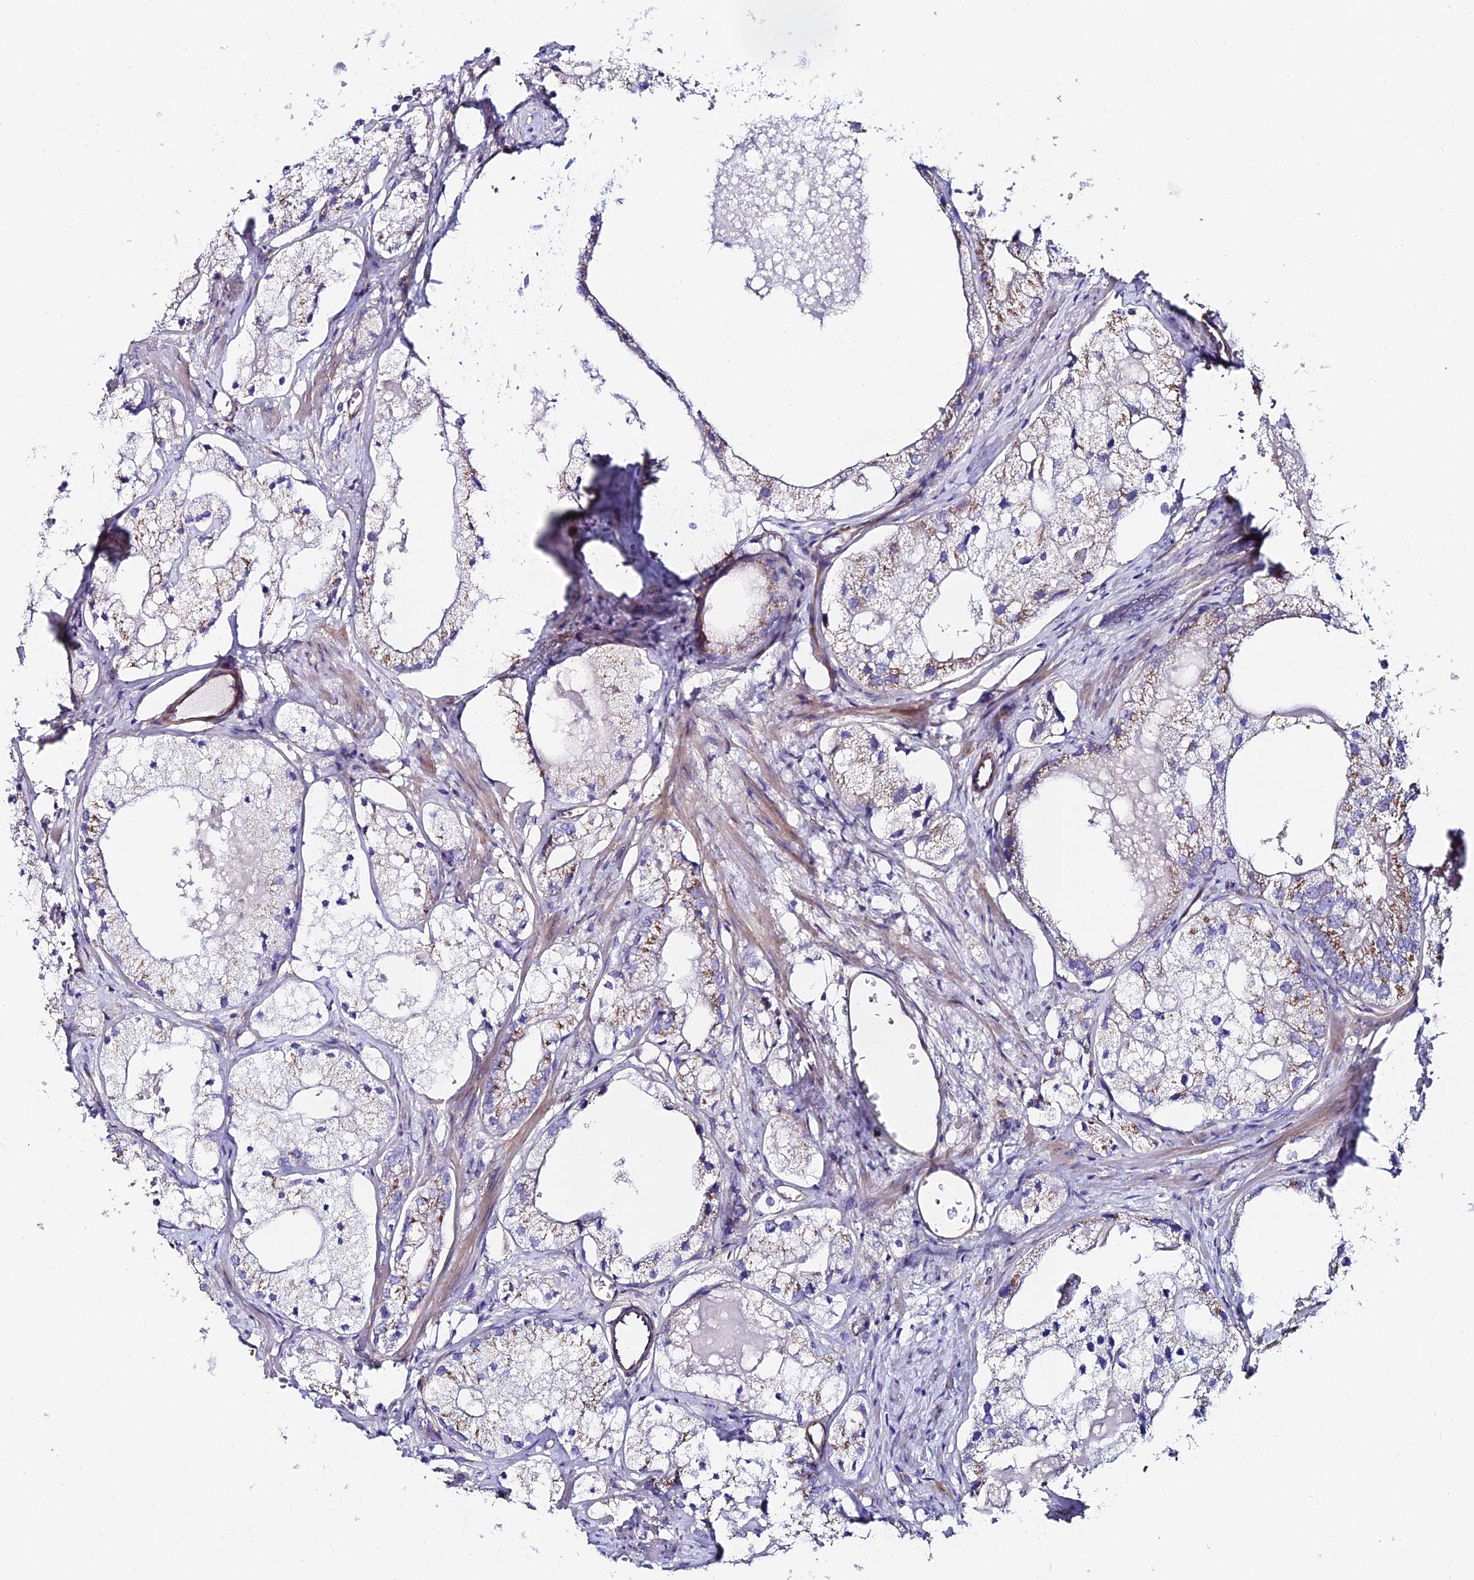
{"staining": {"intensity": "moderate", "quantity": "<25%", "location": "cytoplasmic/membranous"}, "tissue": "prostate cancer", "cell_type": "Tumor cells", "image_type": "cancer", "snomed": [{"axis": "morphology", "description": "Adenocarcinoma, Low grade"}, {"axis": "topography", "description": "Prostate"}], "caption": "The photomicrograph demonstrates immunohistochemical staining of prostate cancer (adenocarcinoma (low-grade)). There is moderate cytoplasmic/membranous staining is appreciated in approximately <25% of tumor cells.", "gene": "ADGRF3", "patient": {"sex": "male", "age": 69}}